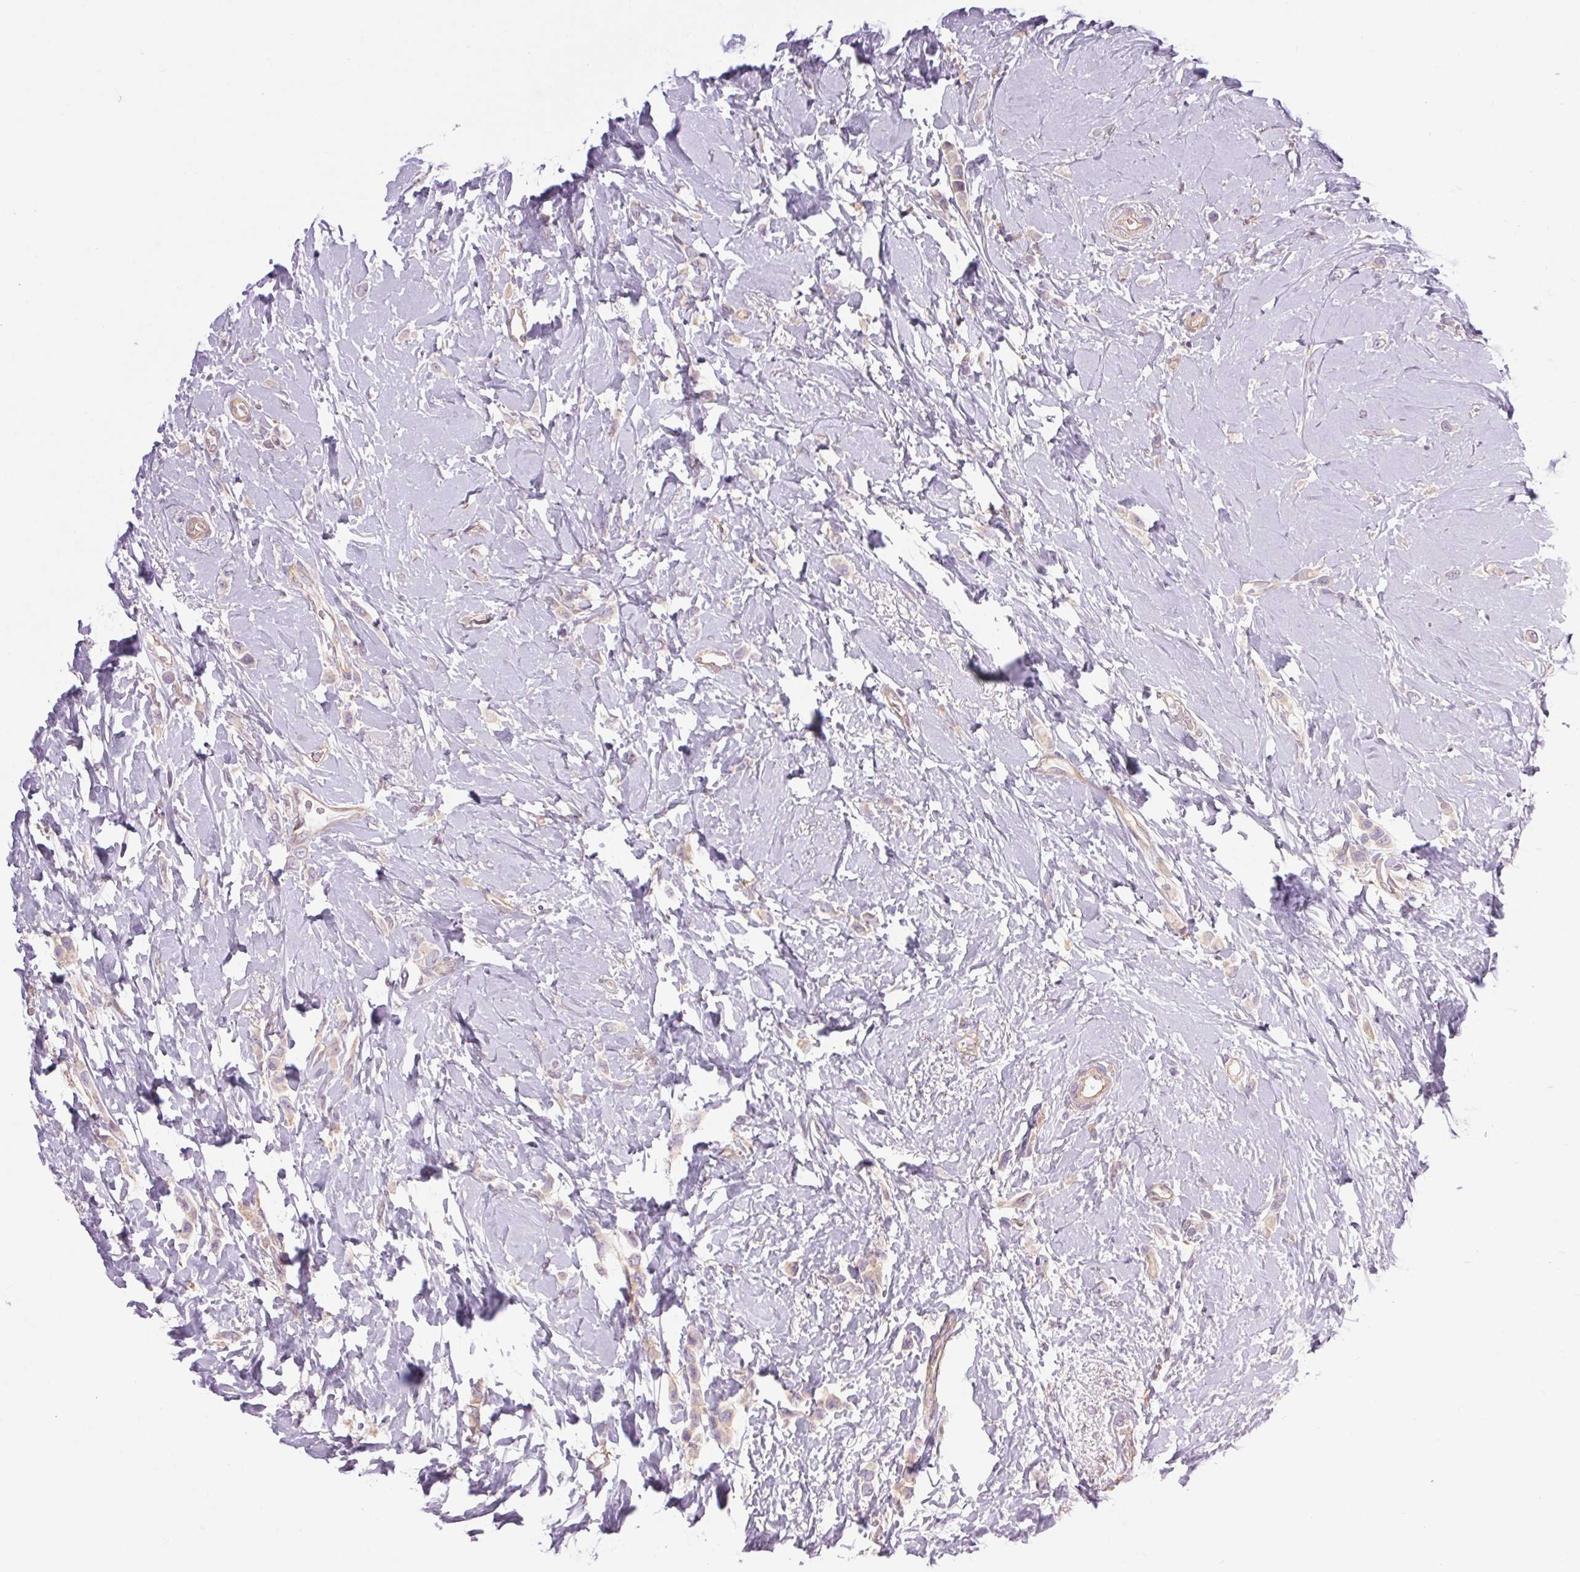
{"staining": {"intensity": "negative", "quantity": "none", "location": "none"}, "tissue": "breast cancer", "cell_type": "Tumor cells", "image_type": "cancer", "snomed": [{"axis": "morphology", "description": "Lobular carcinoma"}, {"axis": "topography", "description": "Breast"}], "caption": "This is an immunohistochemistry (IHC) image of breast cancer. There is no expression in tumor cells.", "gene": "TM6SF1", "patient": {"sex": "female", "age": 66}}